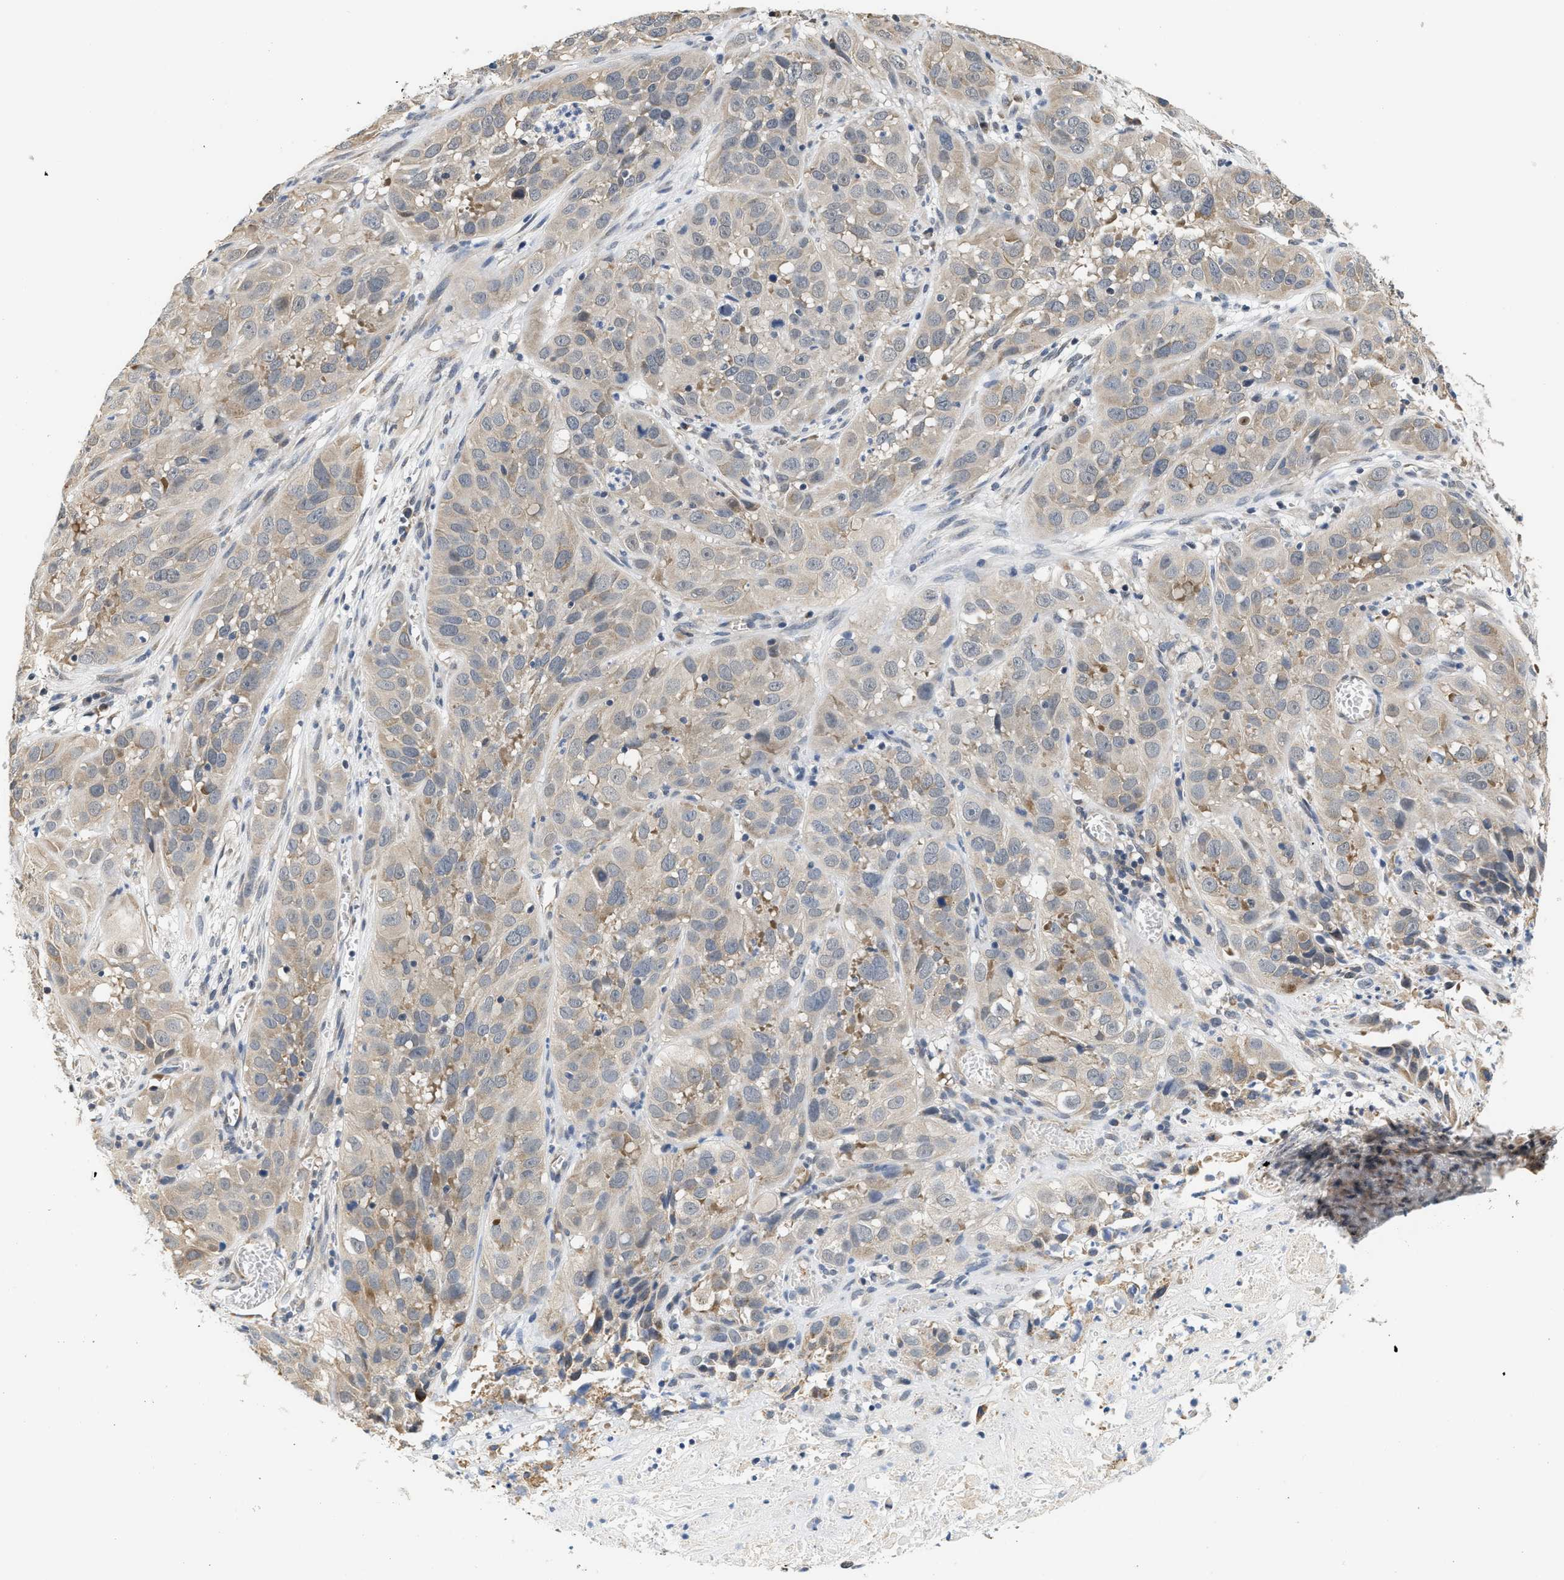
{"staining": {"intensity": "weak", "quantity": "25%-75%", "location": "cytoplasmic/membranous"}, "tissue": "cervical cancer", "cell_type": "Tumor cells", "image_type": "cancer", "snomed": [{"axis": "morphology", "description": "Squamous cell carcinoma, NOS"}, {"axis": "topography", "description": "Cervix"}], "caption": "Protein expression by IHC demonstrates weak cytoplasmic/membranous expression in approximately 25%-75% of tumor cells in squamous cell carcinoma (cervical).", "gene": "GIGYF1", "patient": {"sex": "female", "age": 32}}